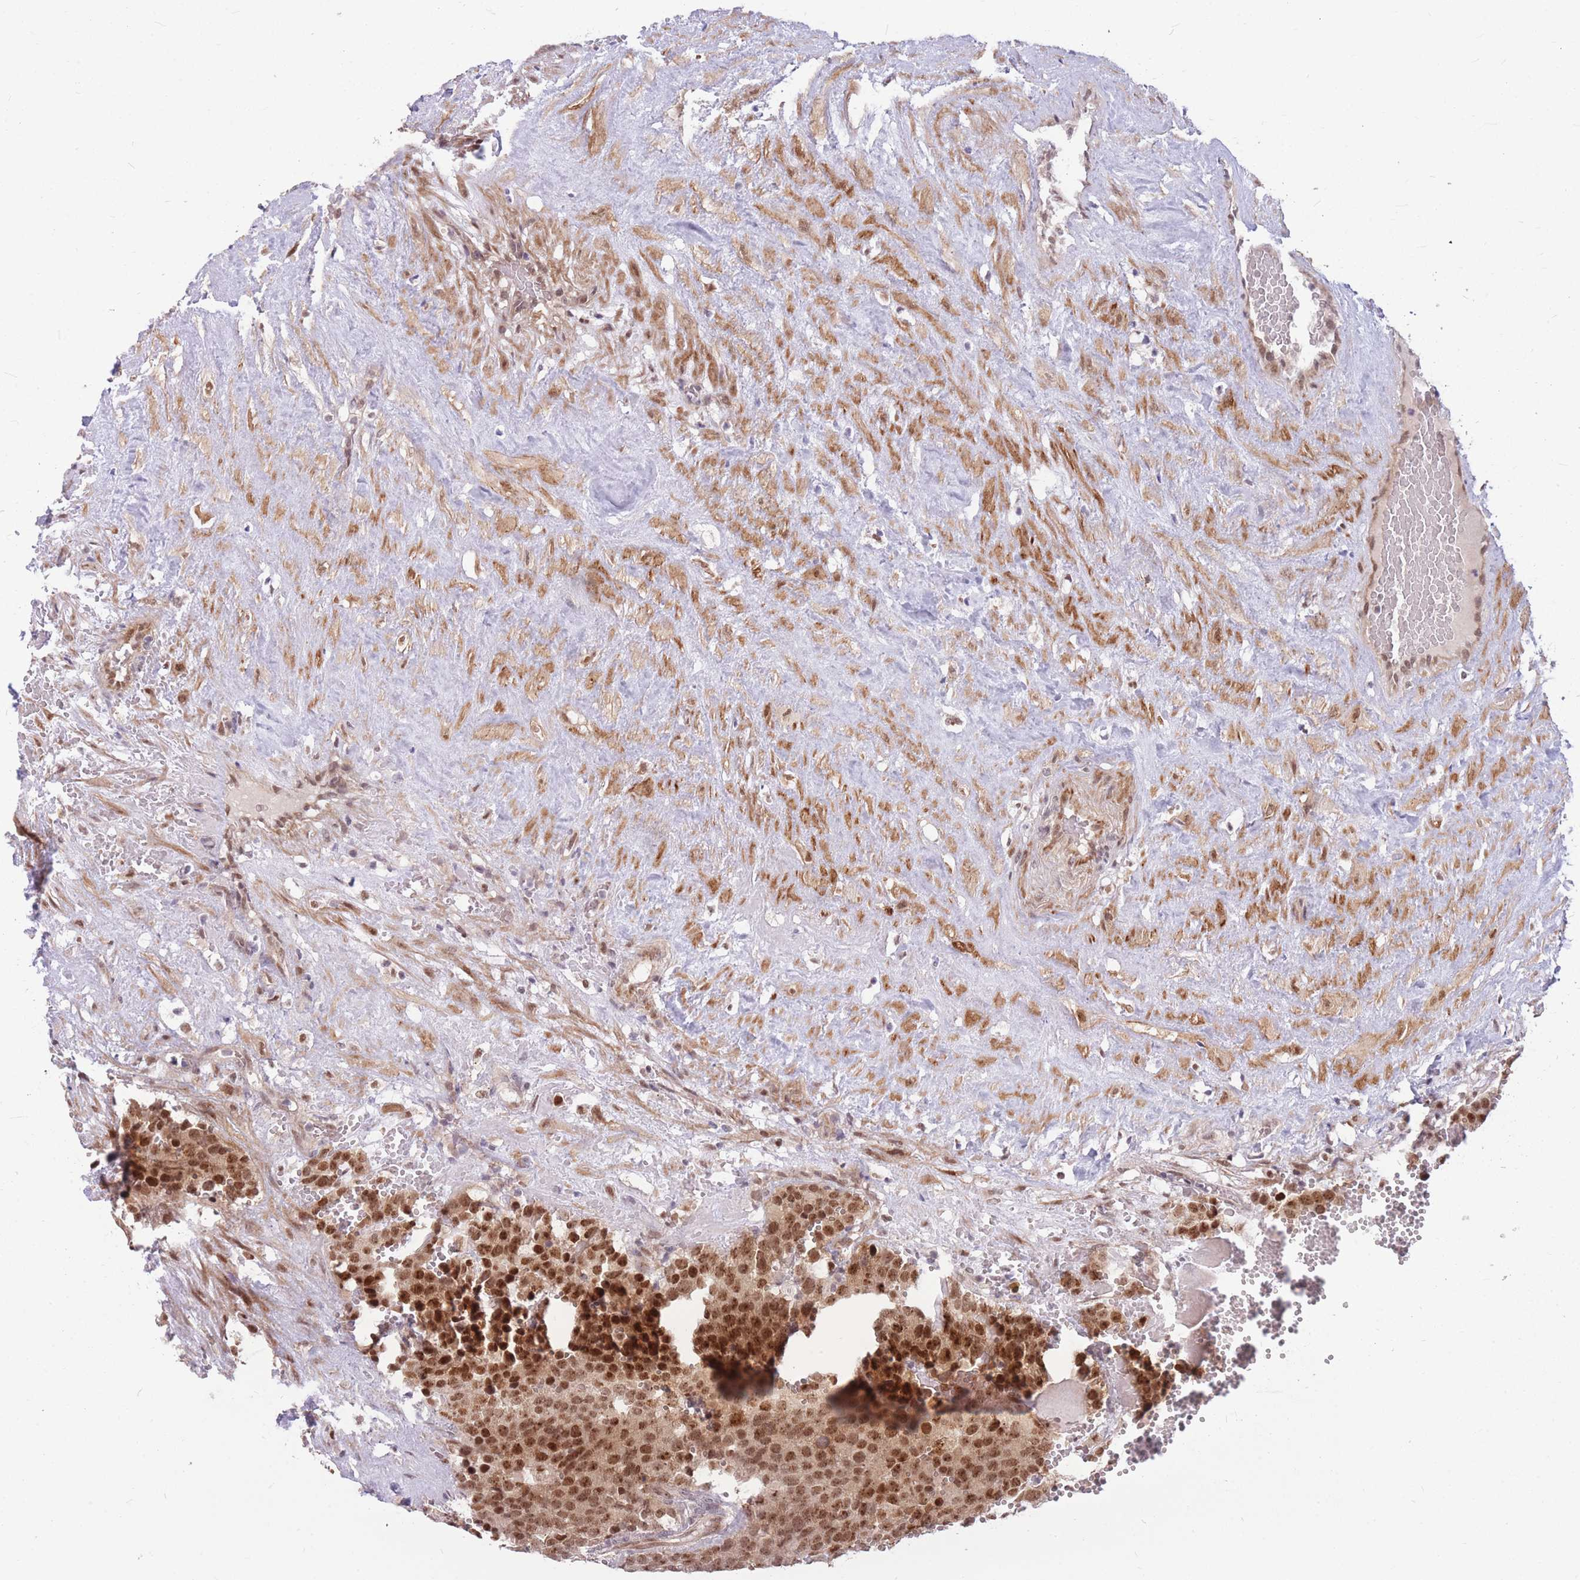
{"staining": {"intensity": "strong", "quantity": ">75%", "location": "nuclear"}, "tissue": "testis cancer", "cell_type": "Tumor cells", "image_type": "cancer", "snomed": [{"axis": "morphology", "description": "Seminoma, NOS"}, {"axis": "topography", "description": "Testis"}], "caption": "This is an image of immunohistochemistry (IHC) staining of seminoma (testis), which shows strong positivity in the nuclear of tumor cells.", "gene": "ERCC2", "patient": {"sex": "male", "age": 71}}